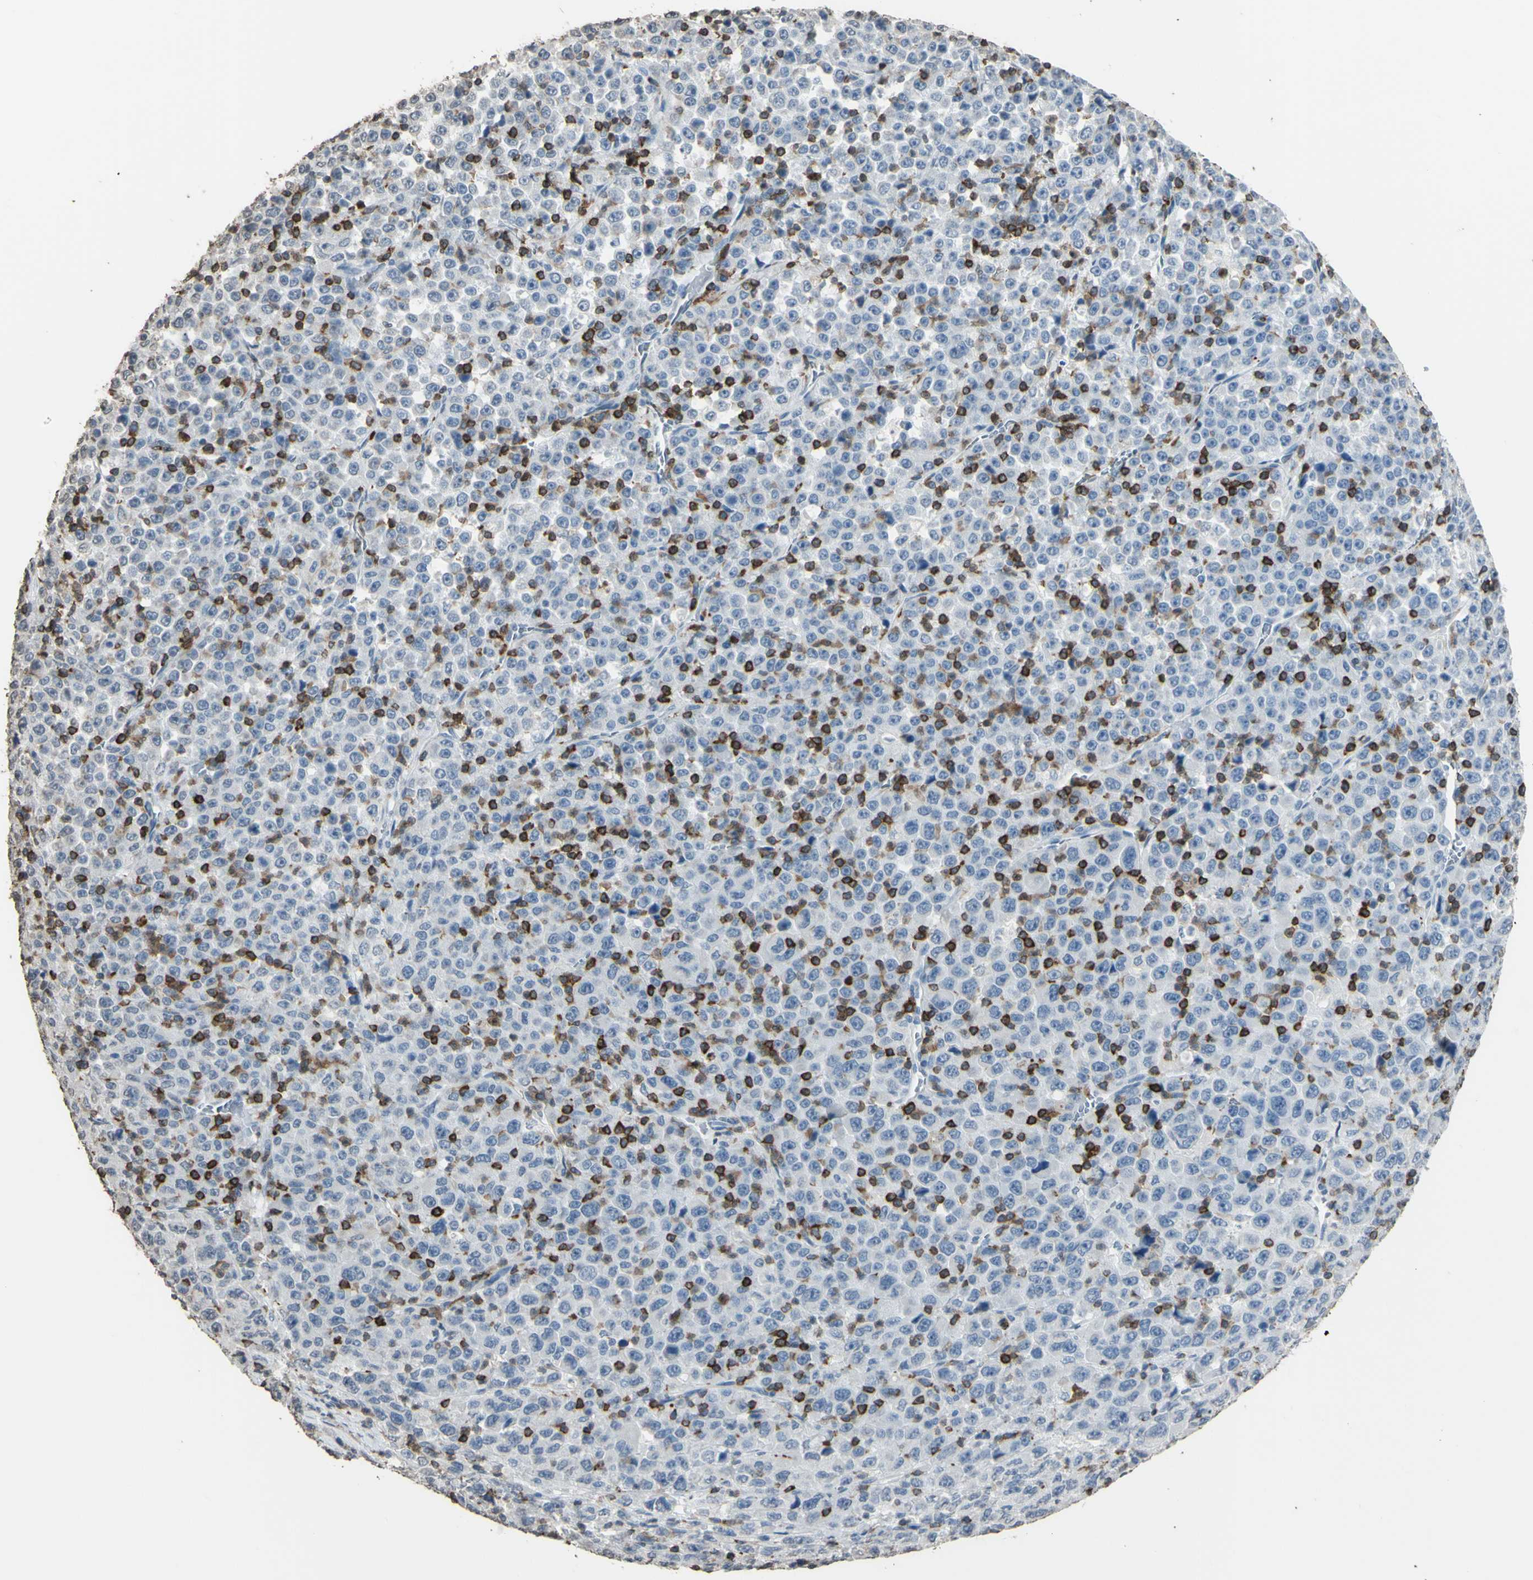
{"staining": {"intensity": "negative", "quantity": "none", "location": "none"}, "tissue": "stomach cancer", "cell_type": "Tumor cells", "image_type": "cancer", "snomed": [{"axis": "morphology", "description": "Normal tissue, NOS"}, {"axis": "morphology", "description": "Adenocarcinoma, NOS"}, {"axis": "topography", "description": "Stomach, upper"}, {"axis": "topography", "description": "Stomach"}], "caption": "IHC histopathology image of adenocarcinoma (stomach) stained for a protein (brown), which shows no staining in tumor cells.", "gene": "PSTPIP1", "patient": {"sex": "male", "age": 59}}